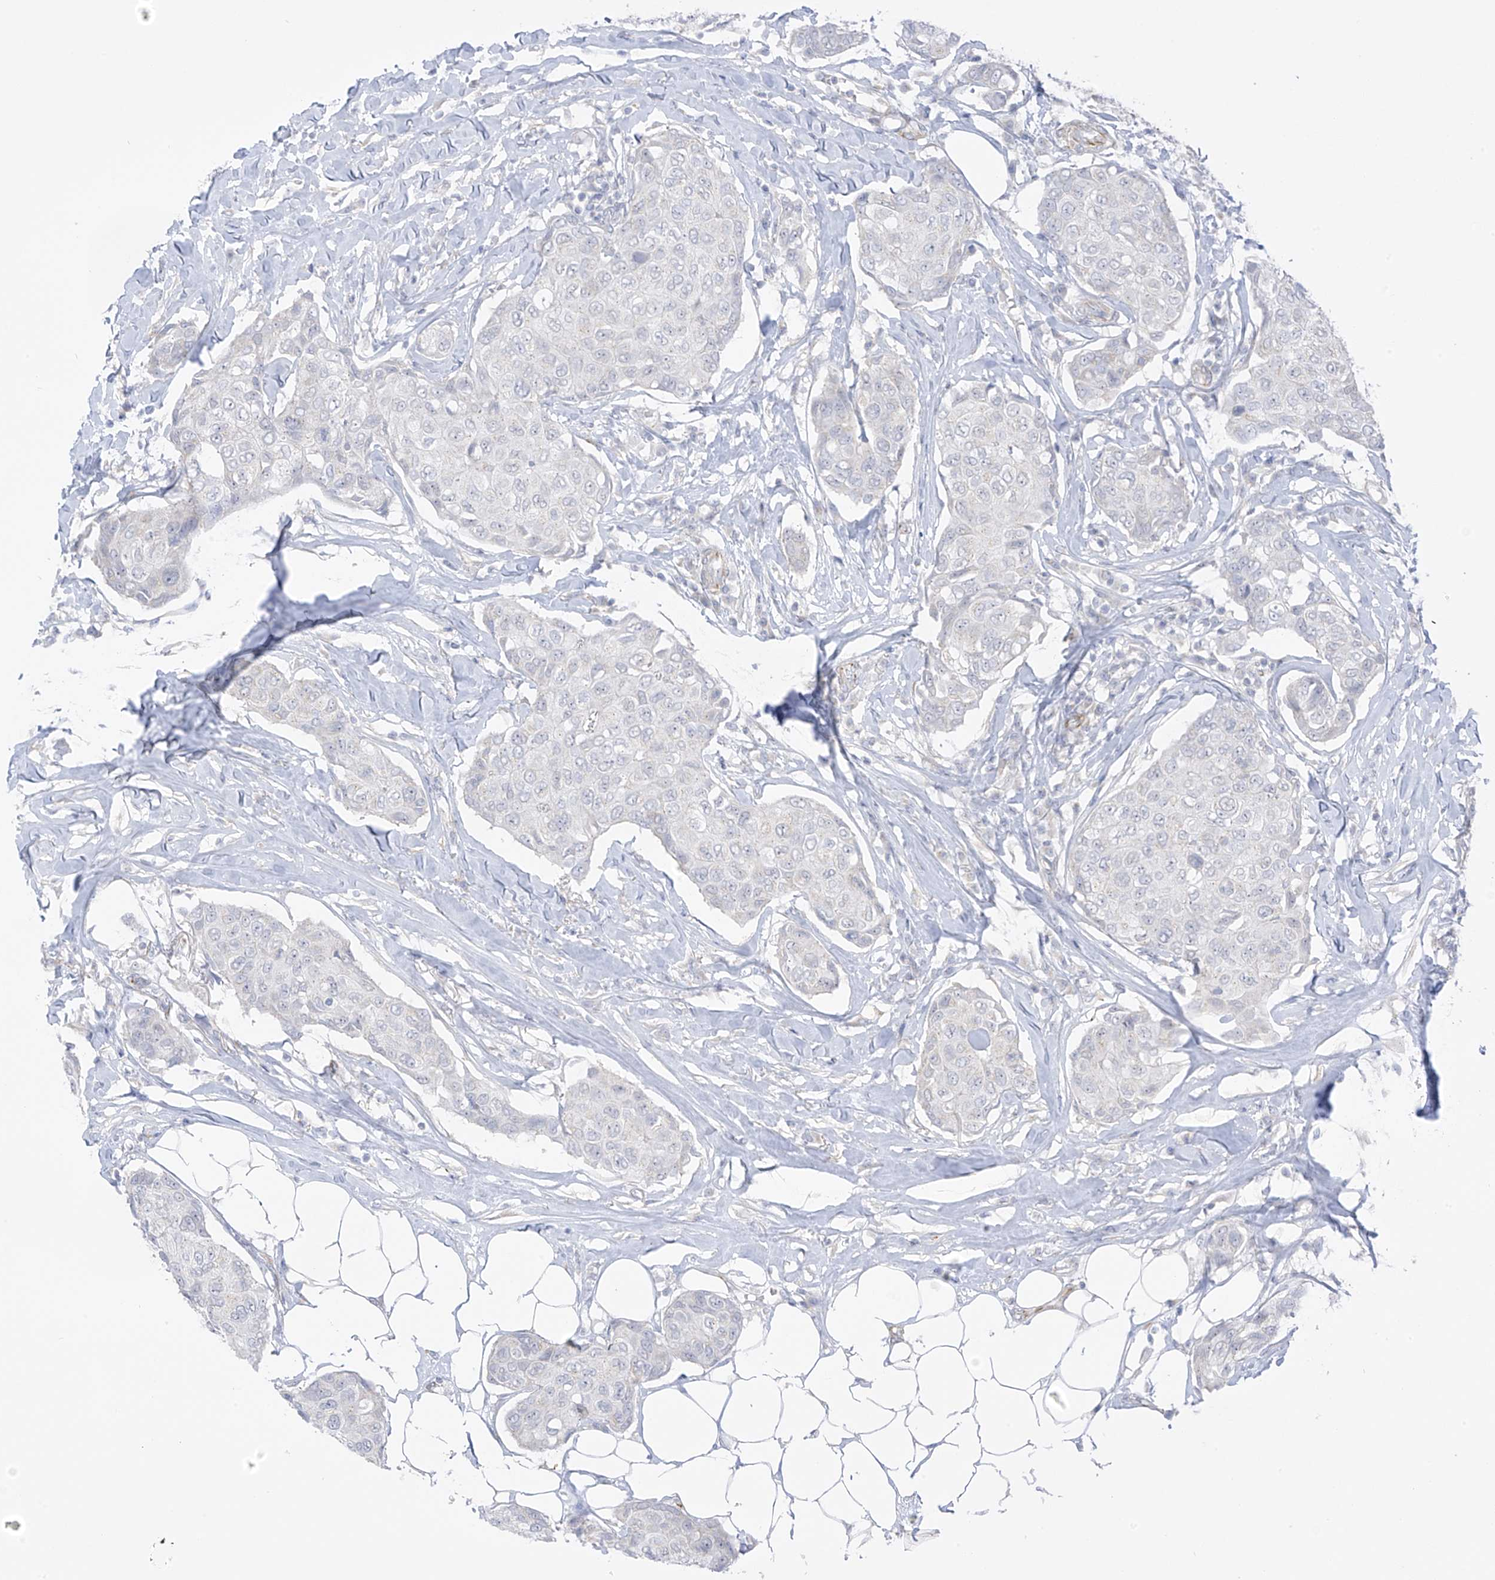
{"staining": {"intensity": "negative", "quantity": "none", "location": "none"}, "tissue": "breast cancer", "cell_type": "Tumor cells", "image_type": "cancer", "snomed": [{"axis": "morphology", "description": "Duct carcinoma"}, {"axis": "topography", "description": "Breast"}], "caption": "Immunohistochemical staining of breast invasive ductal carcinoma displays no significant staining in tumor cells.", "gene": "HS6ST2", "patient": {"sex": "female", "age": 80}}